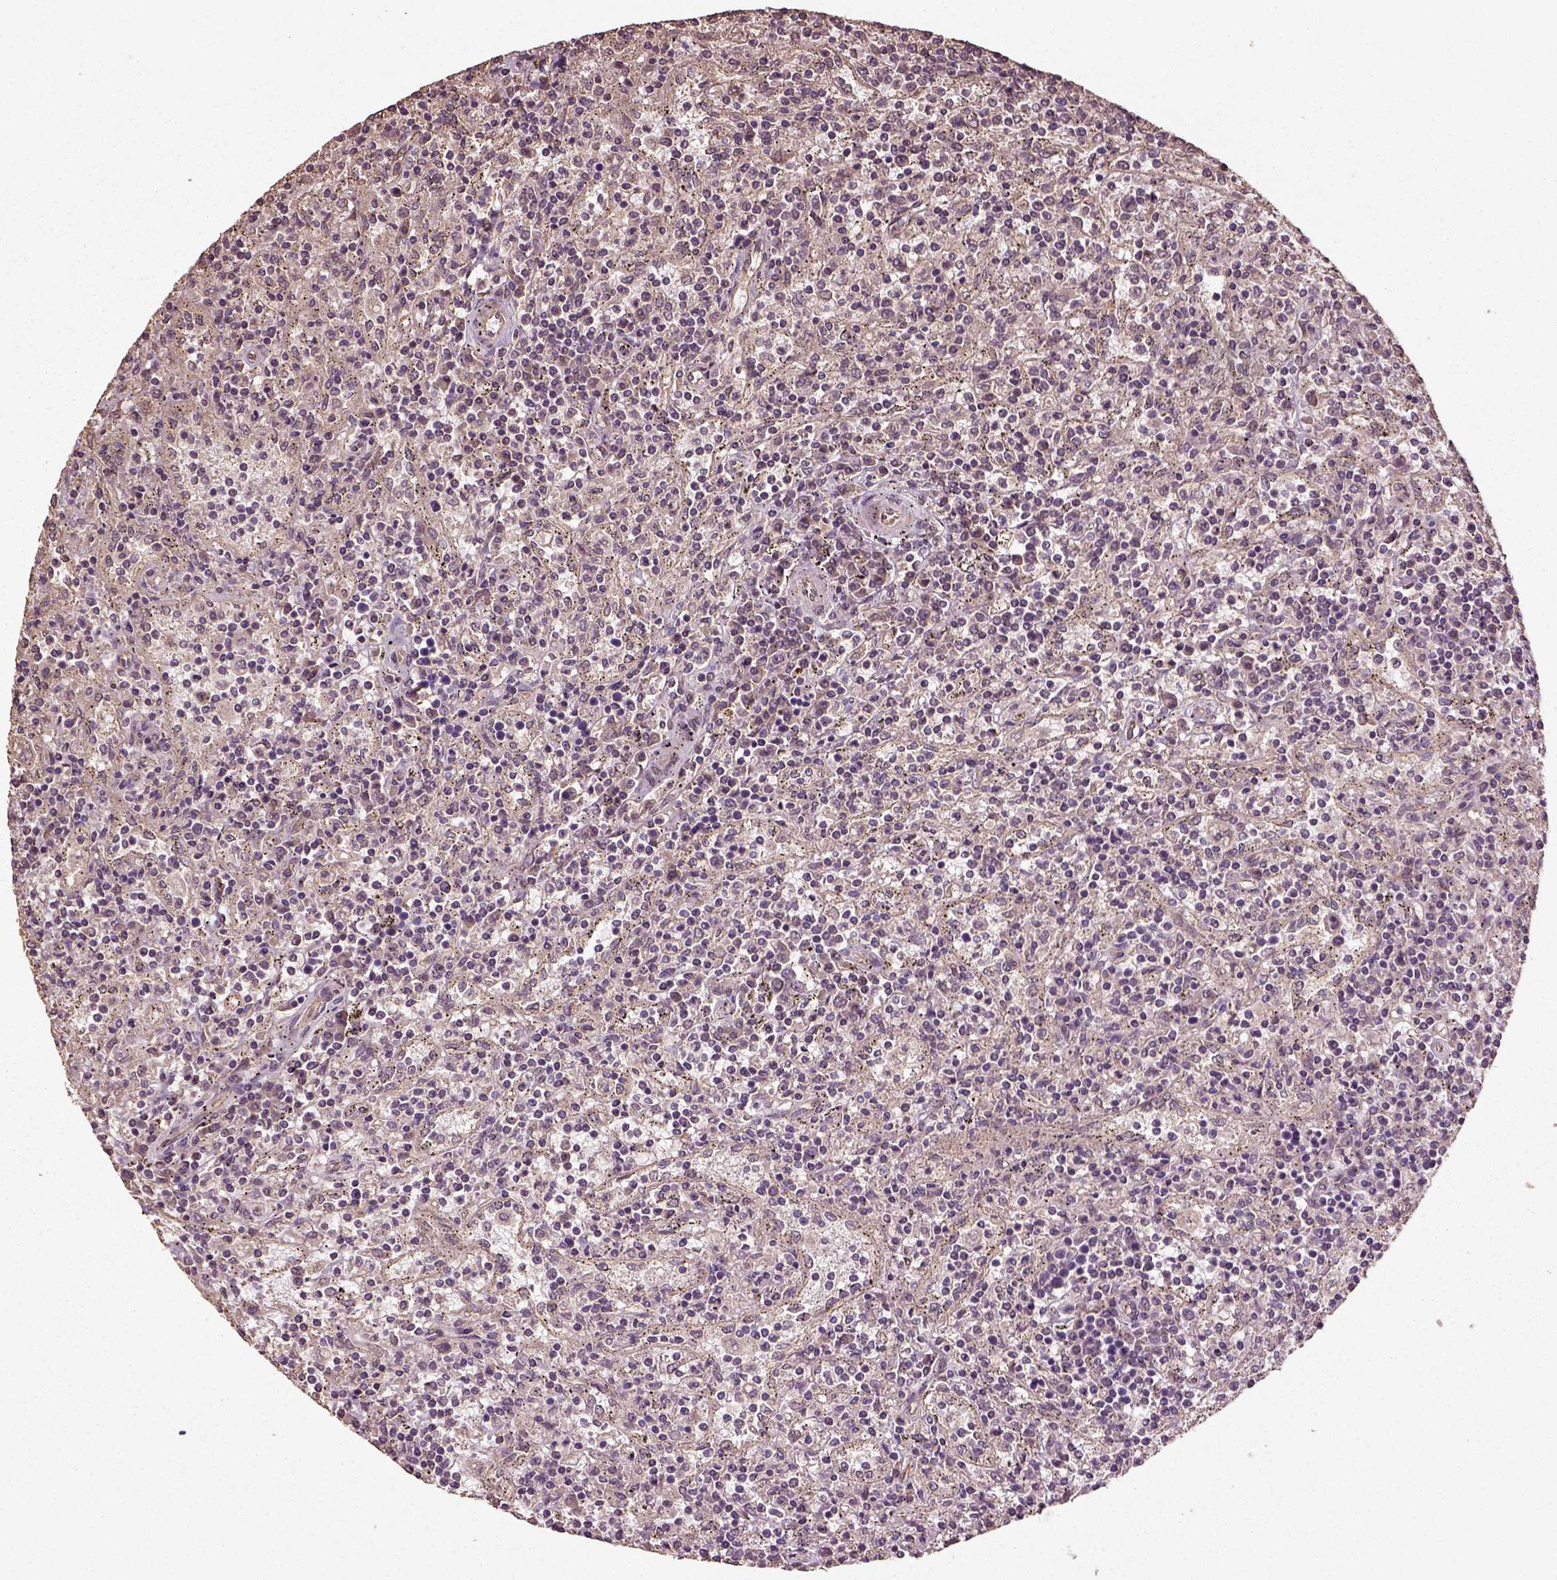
{"staining": {"intensity": "negative", "quantity": "none", "location": "none"}, "tissue": "lymphoma", "cell_type": "Tumor cells", "image_type": "cancer", "snomed": [{"axis": "morphology", "description": "Malignant lymphoma, non-Hodgkin's type, Low grade"}, {"axis": "topography", "description": "Spleen"}], "caption": "Immunohistochemical staining of human lymphoma shows no significant positivity in tumor cells. (Brightfield microscopy of DAB (3,3'-diaminobenzidine) immunohistochemistry (IHC) at high magnification).", "gene": "ERV3-1", "patient": {"sex": "male", "age": 62}}